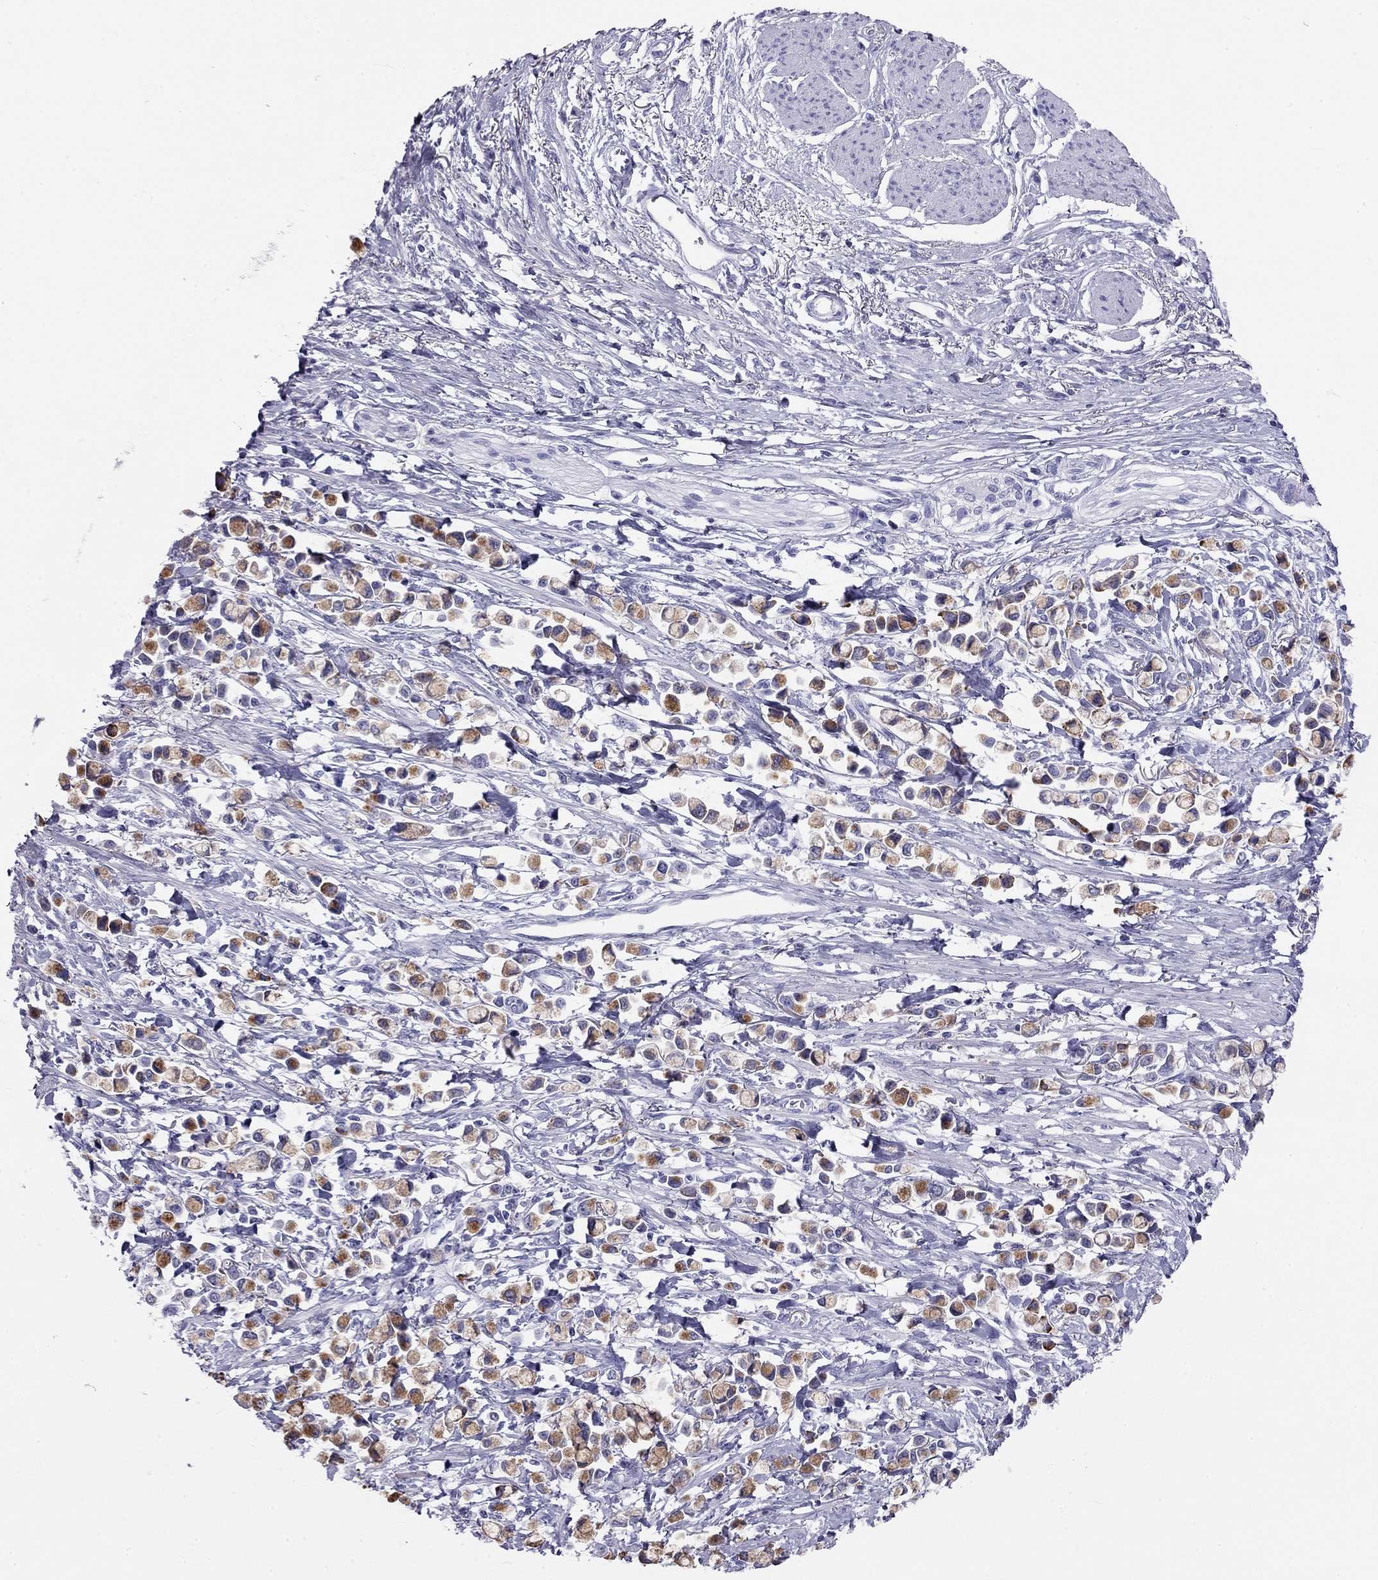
{"staining": {"intensity": "strong", "quantity": ">75%", "location": "cytoplasmic/membranous"}, "tissue": "stomach cancer", "cell_type": "Tumor cells", "image_type": "cancer", "snomed": [{"axis": "morphology", "description": "Adenocarcinoma, NOS"}, {"axis": "topography", "description": "Stomach"}], "caption": "Strong cytoplasmic/membranous protein staining is appreciated in approximately >75% of tumor cells in adenocarcinoma (stomach).", "gene": "KLRG1", "patient": {"sex": "female", "age": 81}}